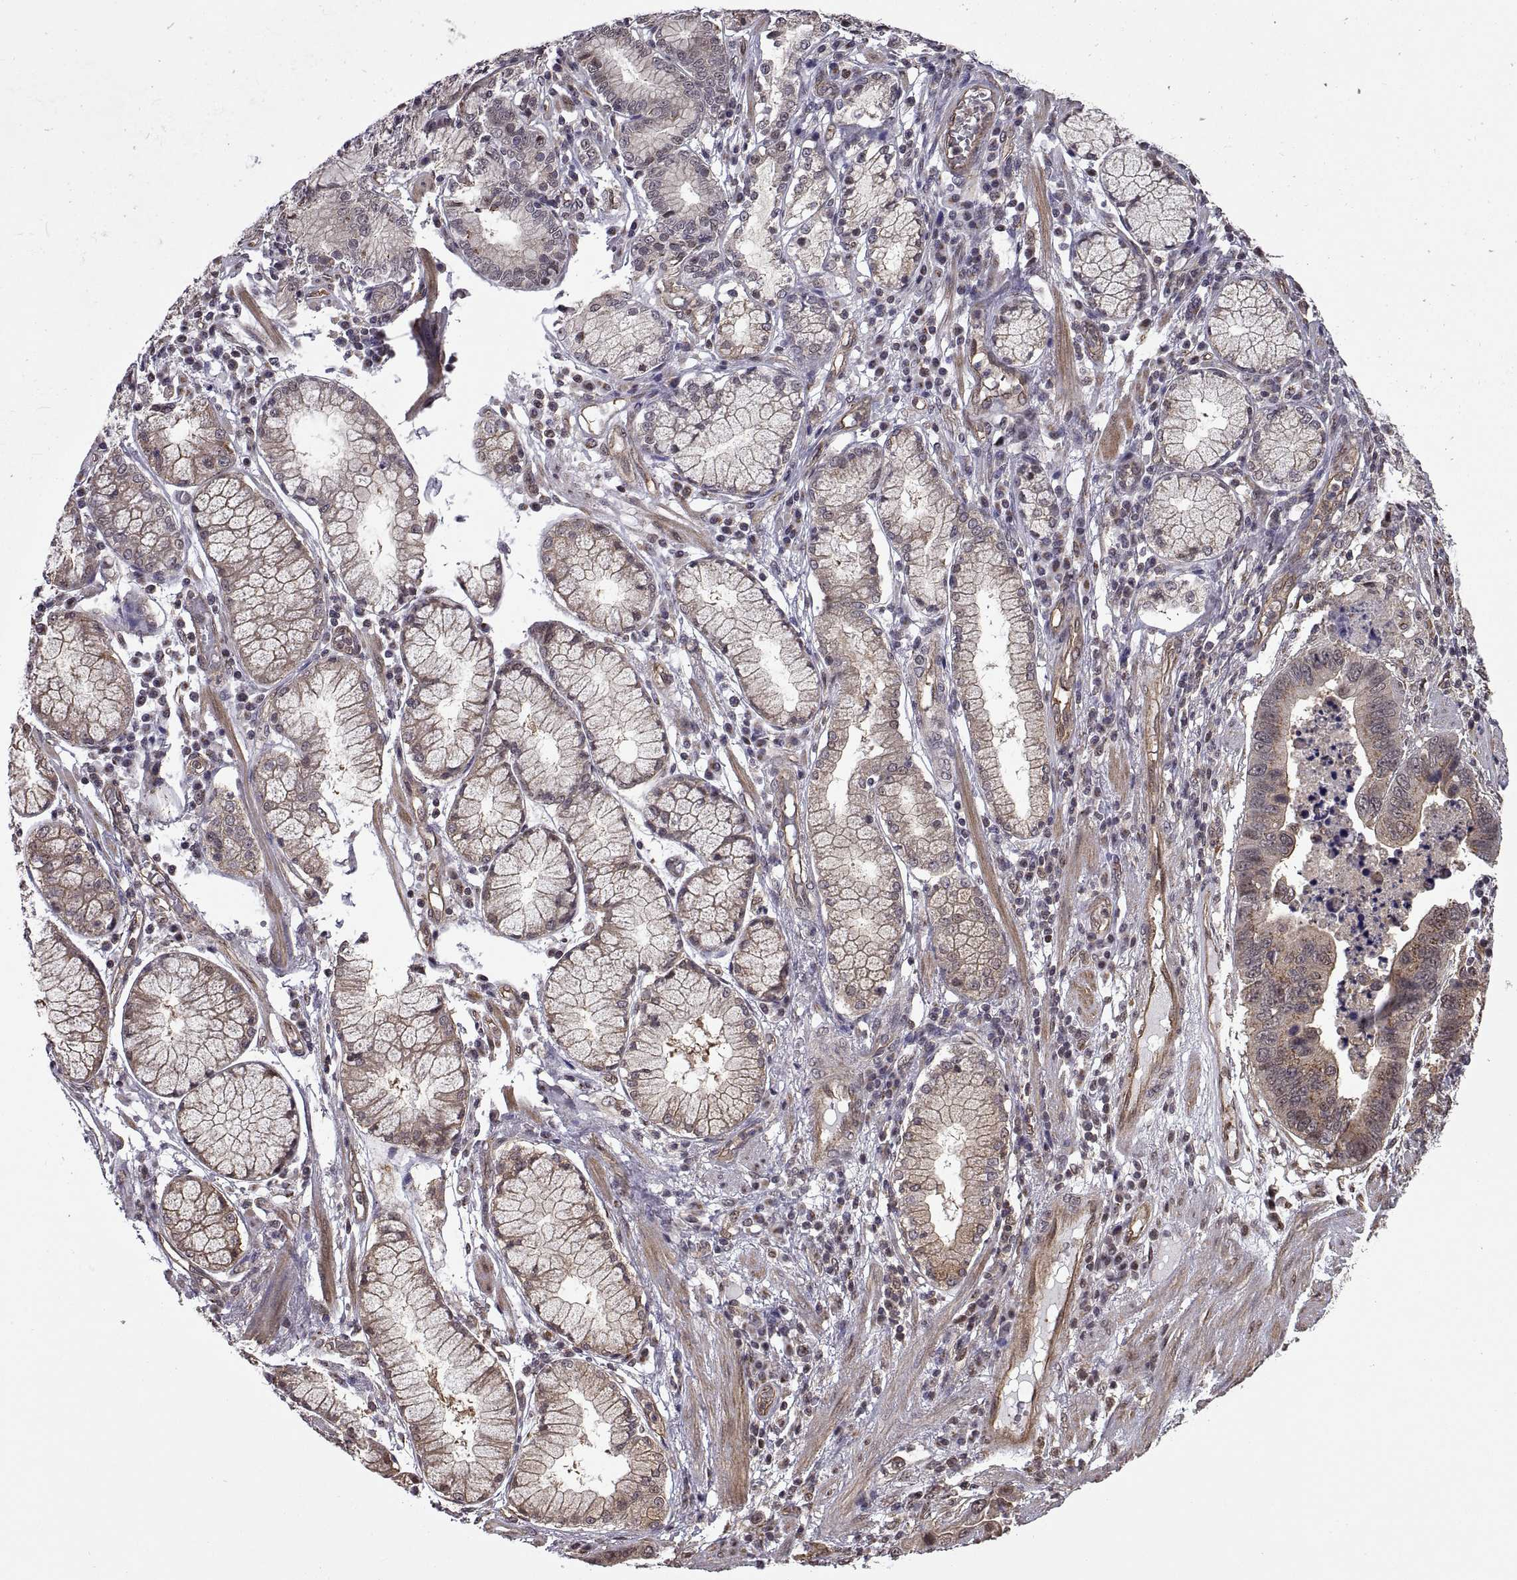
{"staining": {"intensity": "weak", "quantity": ">75%", "location": "cytoplasmic/membranous"}, "tissue": "stomach cancer", "cell_type": "Tumor cells", "image_type": "cancer", "snomed": [{"axis": "morphology", "description": "Adenocarcinoma, NOS"}, {"axis": "topography", "description": "Stomach"}], "caption": "A brown stain labels weak cytoplasmic/membranous positivity of a protein in human stomach cancer (adenocarcinoma) tumor cells.", "gene": "ARRB1", "patient": {"sex": "male", "age": 84}}